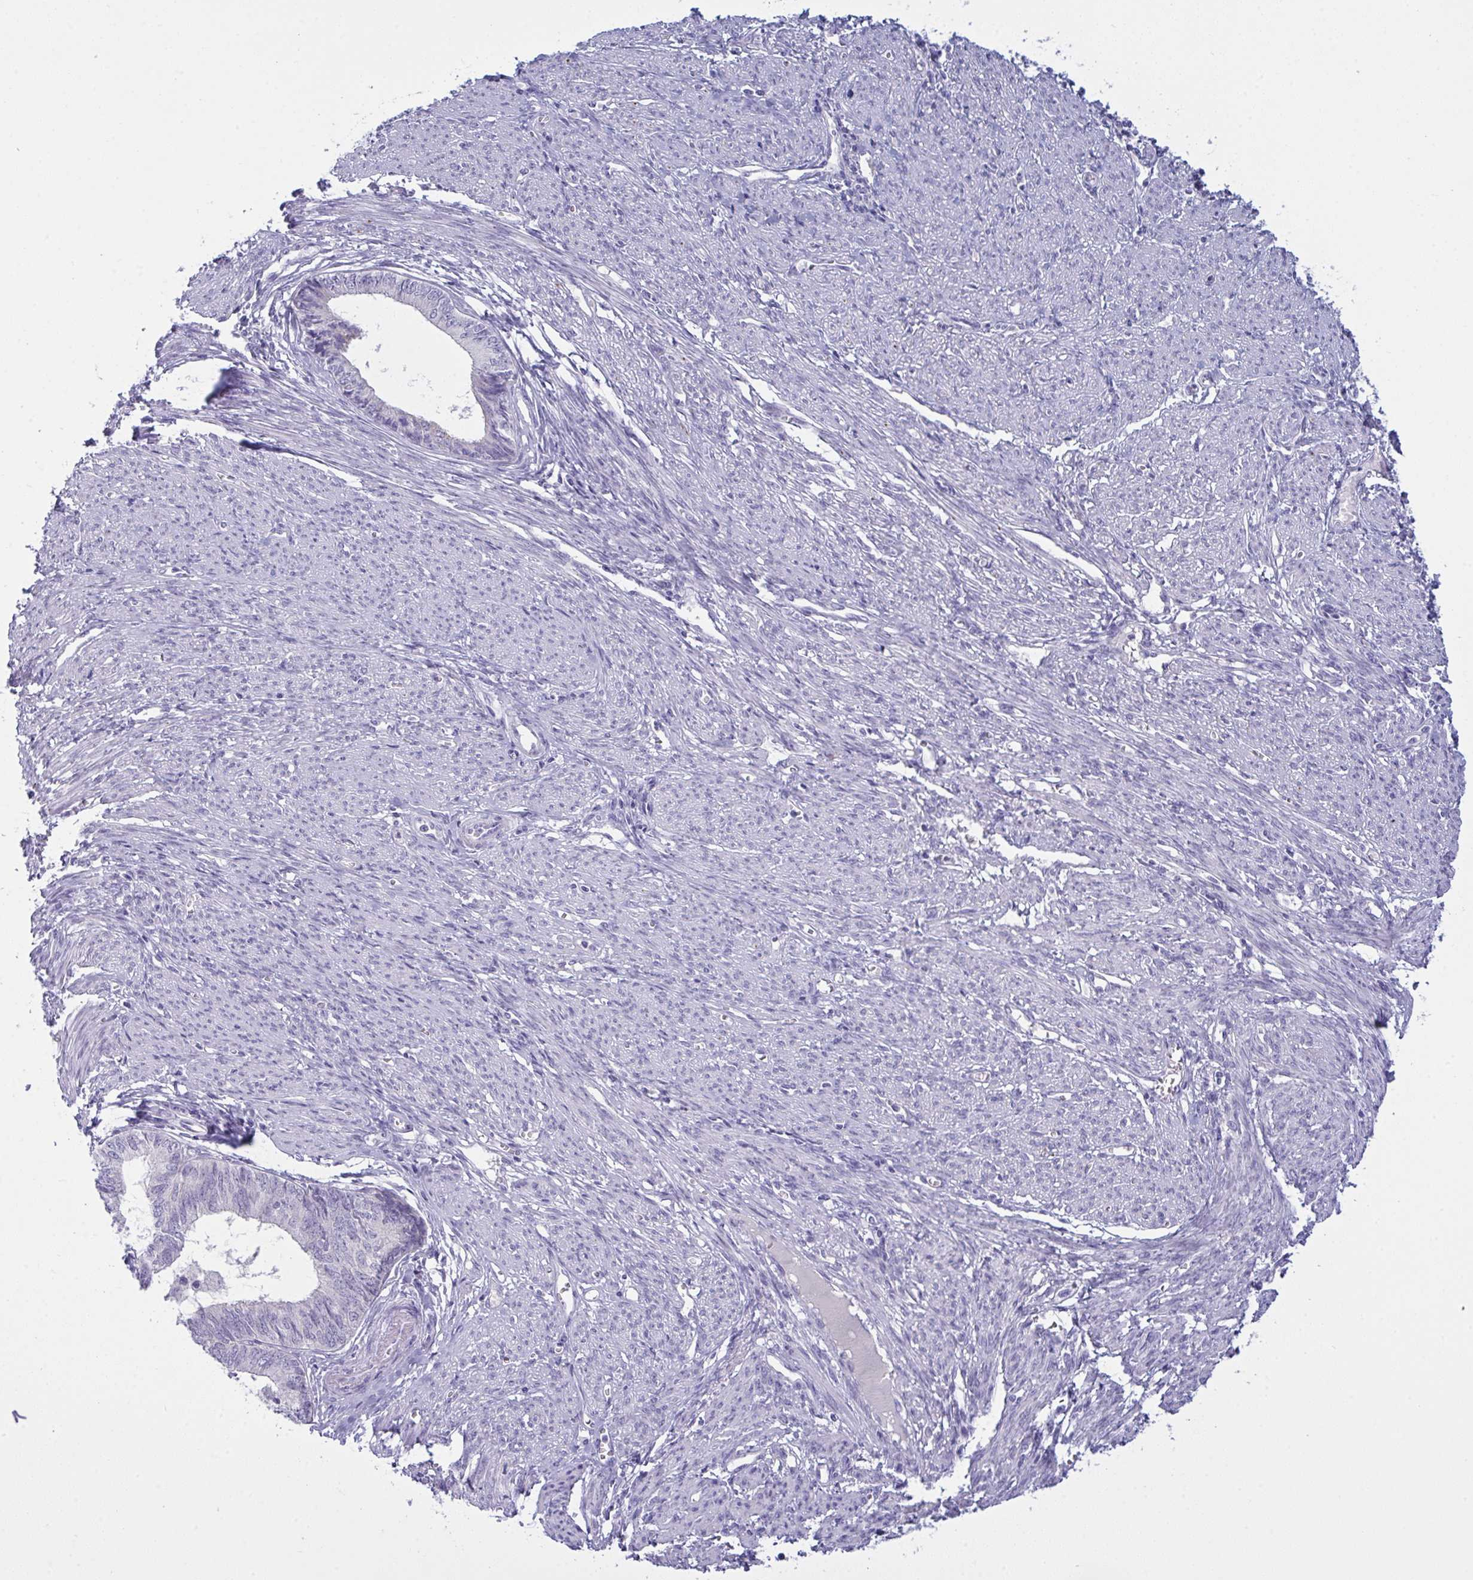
{"staining": {"intensity": "negative", "quantity": "none", "location": "none"}, "tissue": "endometrial cancer", "cell_type": "Tumor cells", "image_type": "cancer", "snomed": [{"axis": "morphology", "description": "Adenocarcinoma, NOS"}, {"axis": "topography", "description": "Endometrium"}], "caption": "Tumor cells show no significant protein staining in endometrial cancer (adenocarcinoma).", "gene": "TENT5D", "patient": {"sex": "female", "age": 68}}